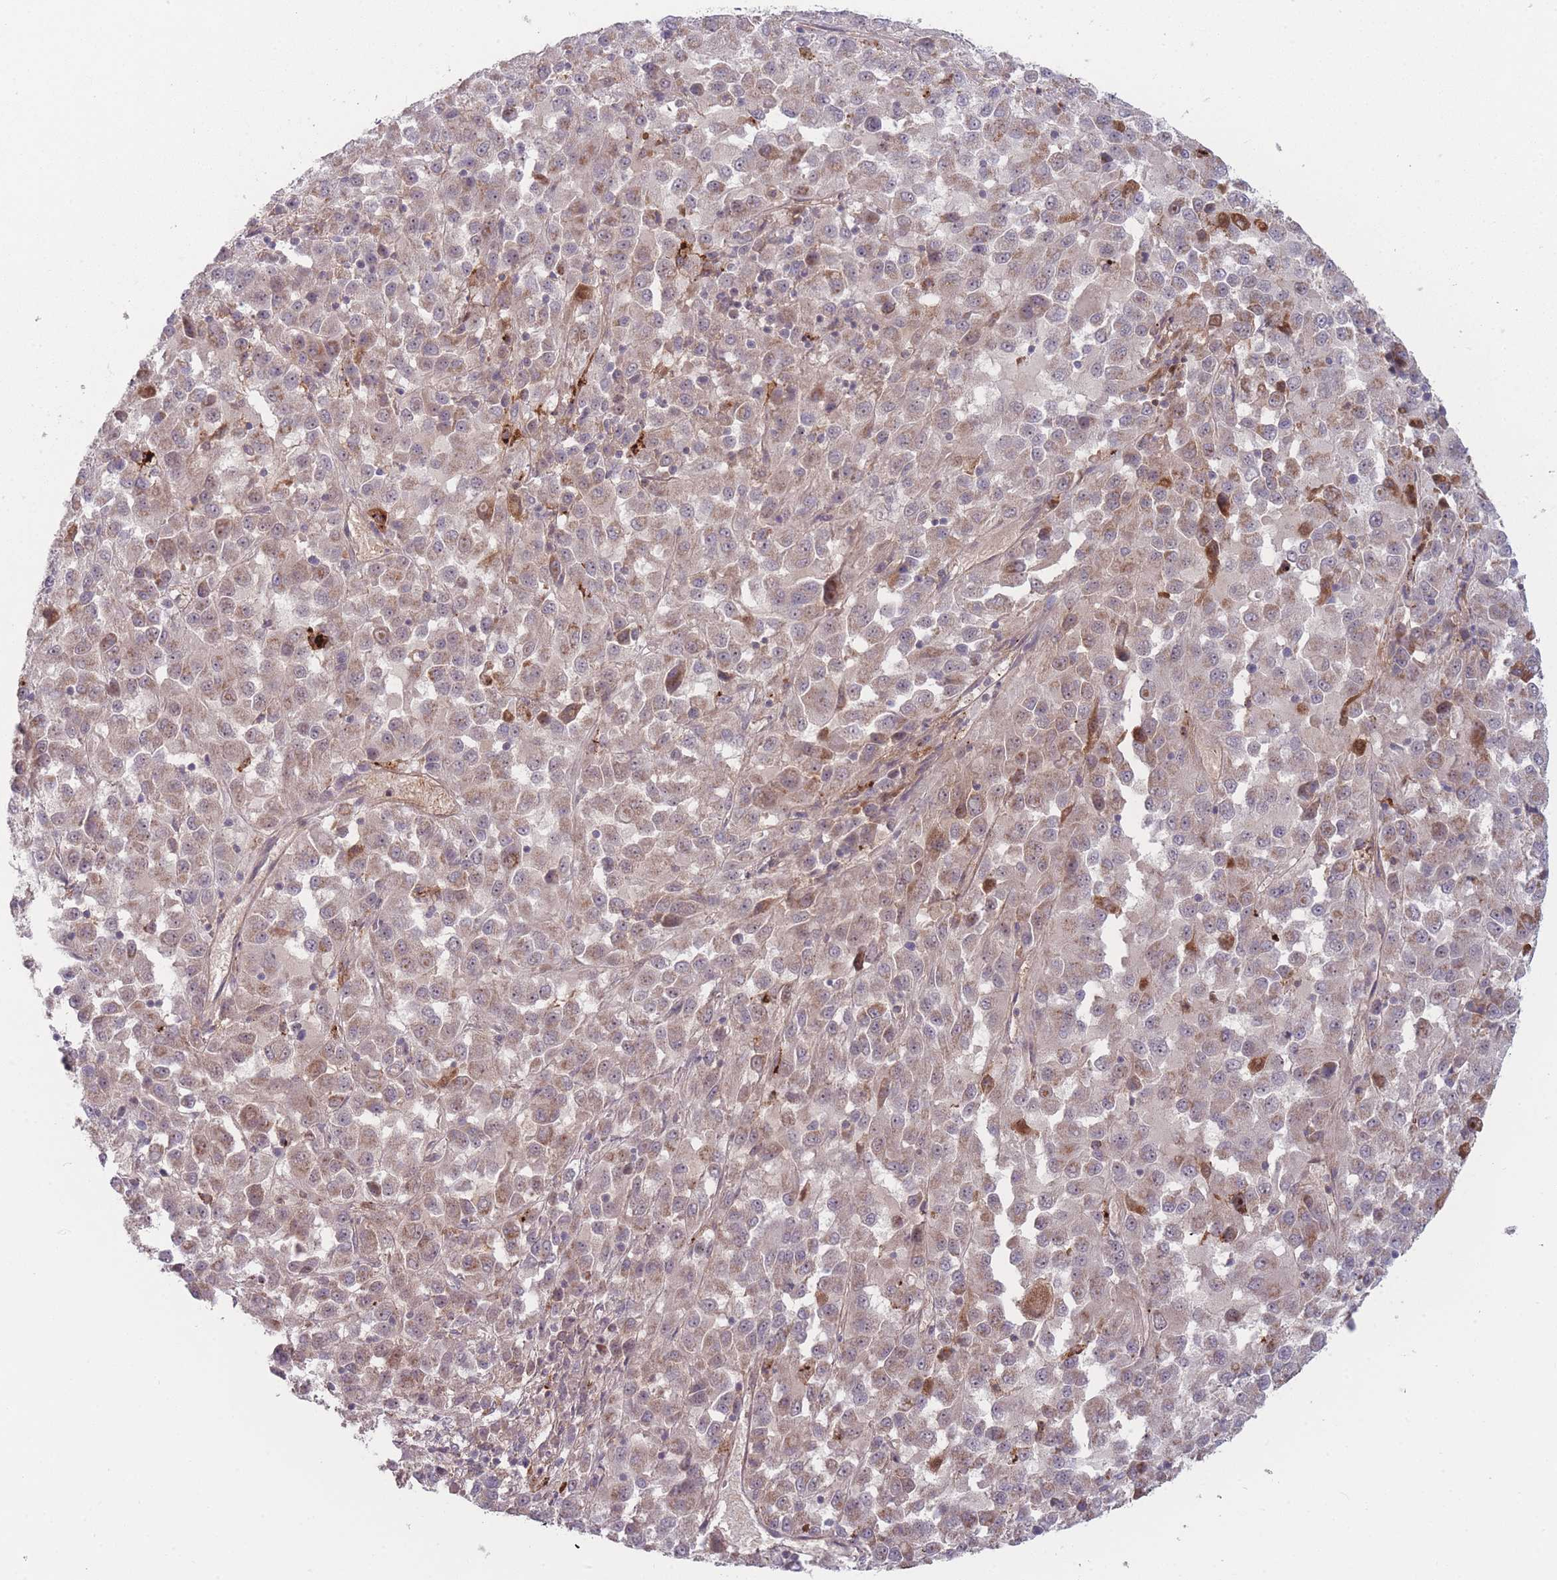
{"staining": {"intensity": "weak", "quantity": ">75%", "location": "cytoplasmic/membranous,nuclear"}, "tissue": "melanoma", "cell_type": "Tumor cells", "image_type": "cancer", "snomed": [{"axis": "morphology", "description": "Malignant melanoma, Metastatic site"}, {"axis": "topography", "description": "Lung"}], "caption": "Immunohistochemistry (IHC) (DAB (3,3'-diaminobenzidine)) staining of human melanoma displays weak cytoplasmic/membranous and nuclear protein expression in about >75% of tumor cells.", "gene": "TMEM232", "patient": {"sex": "male", "age": 64}}